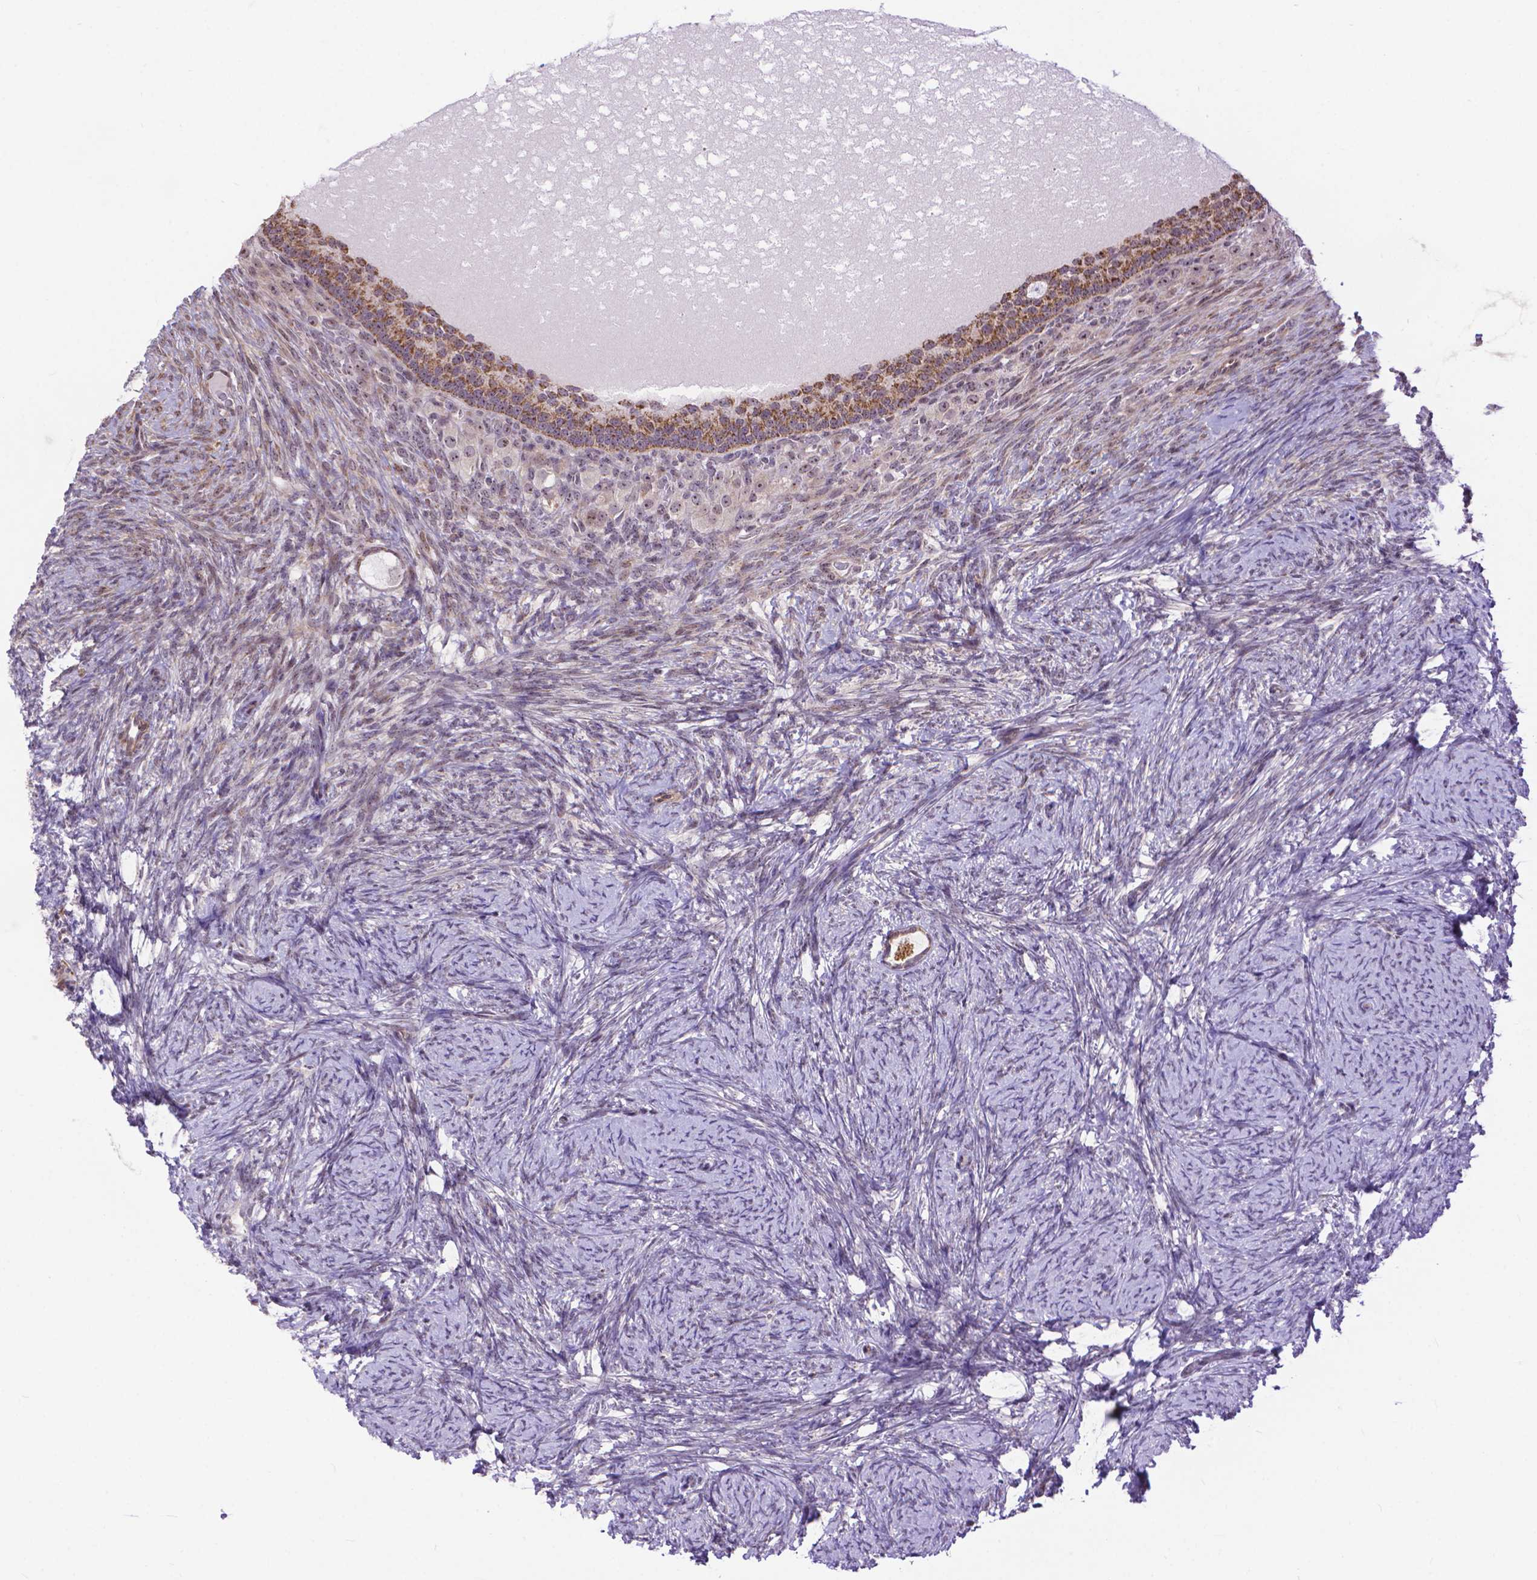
{"staining": {"intensity": "moderate", "quantity": "25%-75%", "location": "cytoplasmic/membranous"}, "tissue": "ovary", "cell_type": "Follicle cells", "image_type": "normal", "snomed": [{"axis": "morphology", "description": "Normal tissue, NOS"}, {"axis": "topography", "description": "Ovary"}], "caption": "Immunohistochemistry (IHC) staining of unremarkable ovary, which exhibits medium levels of moderate cytoplasmic/membranous staining in about 25%-75% of follicle cells indicating moderate cytoplasmic/membranous protein expression. The staining was performed using DAB (3,3'-diaminobenzidine) (brown) for protein detection and nuclei were counterstained in hematoxylin (blue).", "gene": "TMEM135", "patient": {"sex": "female", "age": 34}}